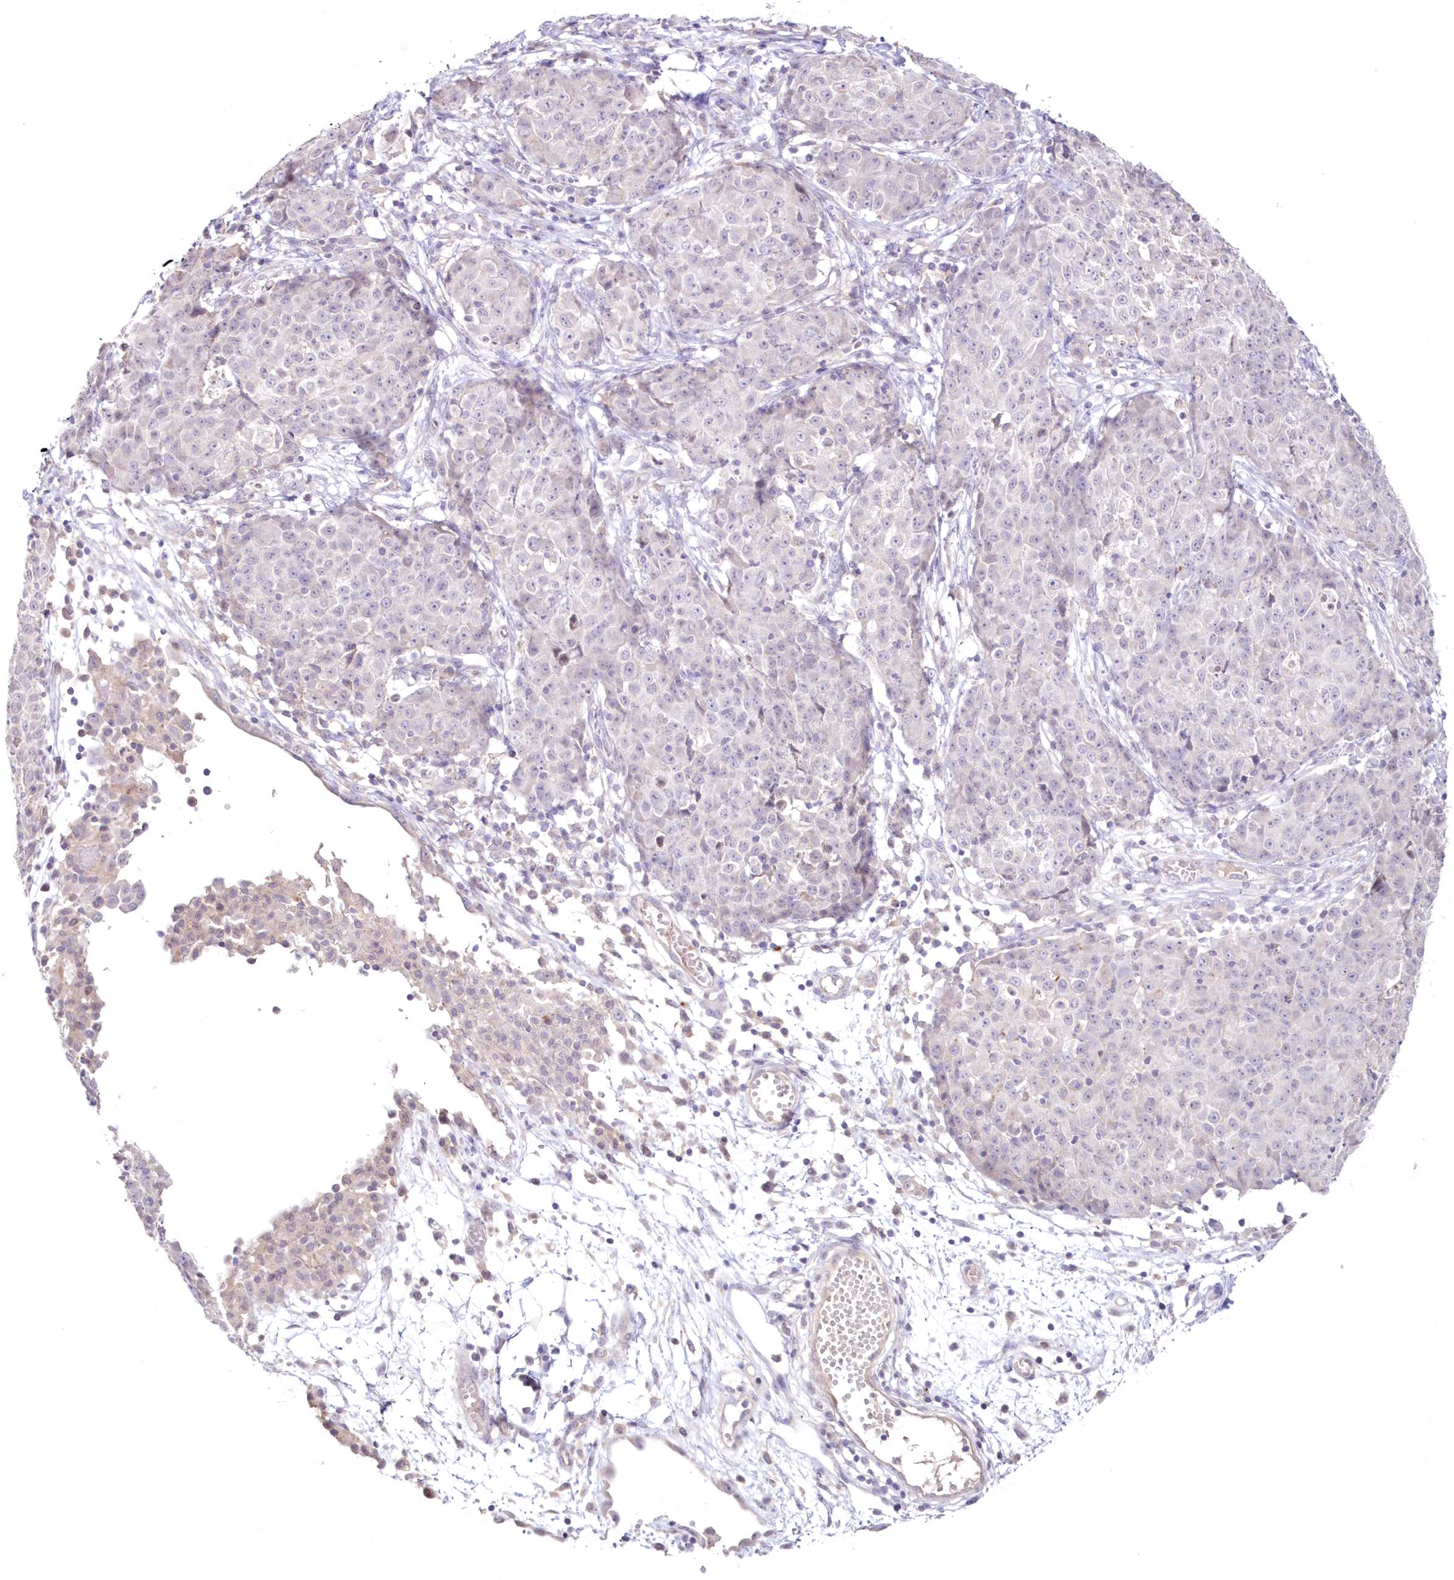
{"staining": {"intensity": "negative", "quantity": "none", "location": "none"}, "tissue": "ovarian cancer", "cell_type": "Tumor cells", "image_type": "cancer", "snomed": [{"axis": "morphology", "description": "Carcinoma, endometroid"}, {"axis": "topography", "description": "Ovary"}], "caption": "Tumor cells are negative for brown protein staining in endometroid carcinoma (ovarian). The staining was performed using DAB to visualize the protein expression in brown, while the nuclei were stained in blue with hematoxylin (Magnification: 20x).", "gene": "NEU4", "patient": {"sex": "female", "age": 42}}